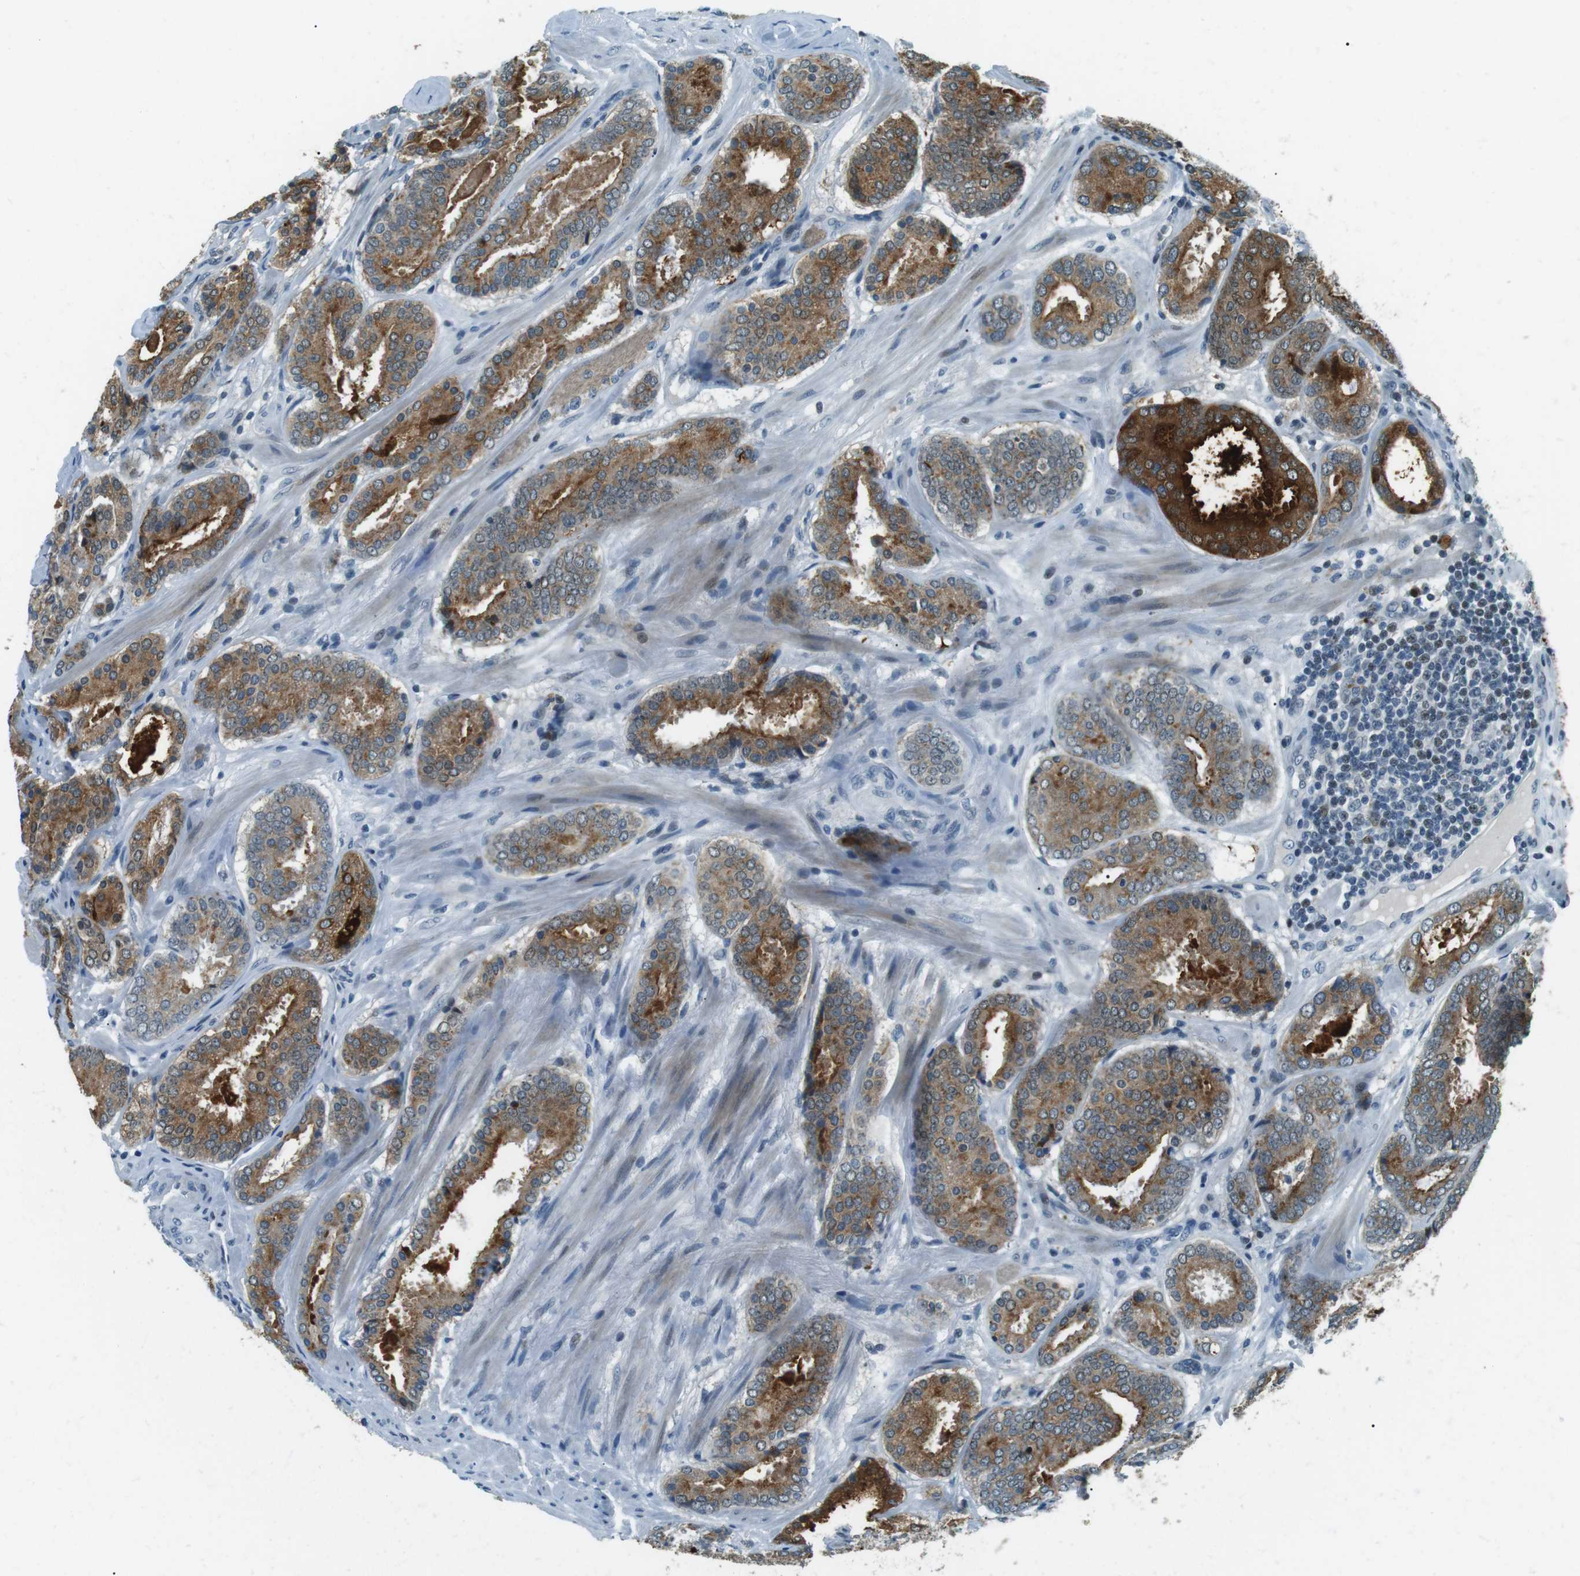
{"staining": {"intensity": "moderate", "quantity": ">75%", "location": "cytoplasmic/membranous,nuclear"}, "tissue": "prostate cancer", "cell_type": "Tumor cells", "image_type": "cancer", "snomed": [{"axis": "morphology", "description": "Adenocarcinoma, Low grade"}, {"axis": "topography", "description": "Prostate"}], "caption": "Immunohistochemistry (IHC) staining of adenocarcinoma (low-grade) (prostate), which demonstrates medium levels of moderate cytoplasmic/membranous and nuclear positivity in approximately >75% of tumor cells indicating moderate cytoplasmic/membranous and nuclear protein positivity. The staining was performed using DAB (3,3'-diaminobenzidine) (brown) for protein detection and nuclei were counterstained in hematoxylin (blue).", "gene": "PJA1", "patient": {"sex": "male", "age": 69}}